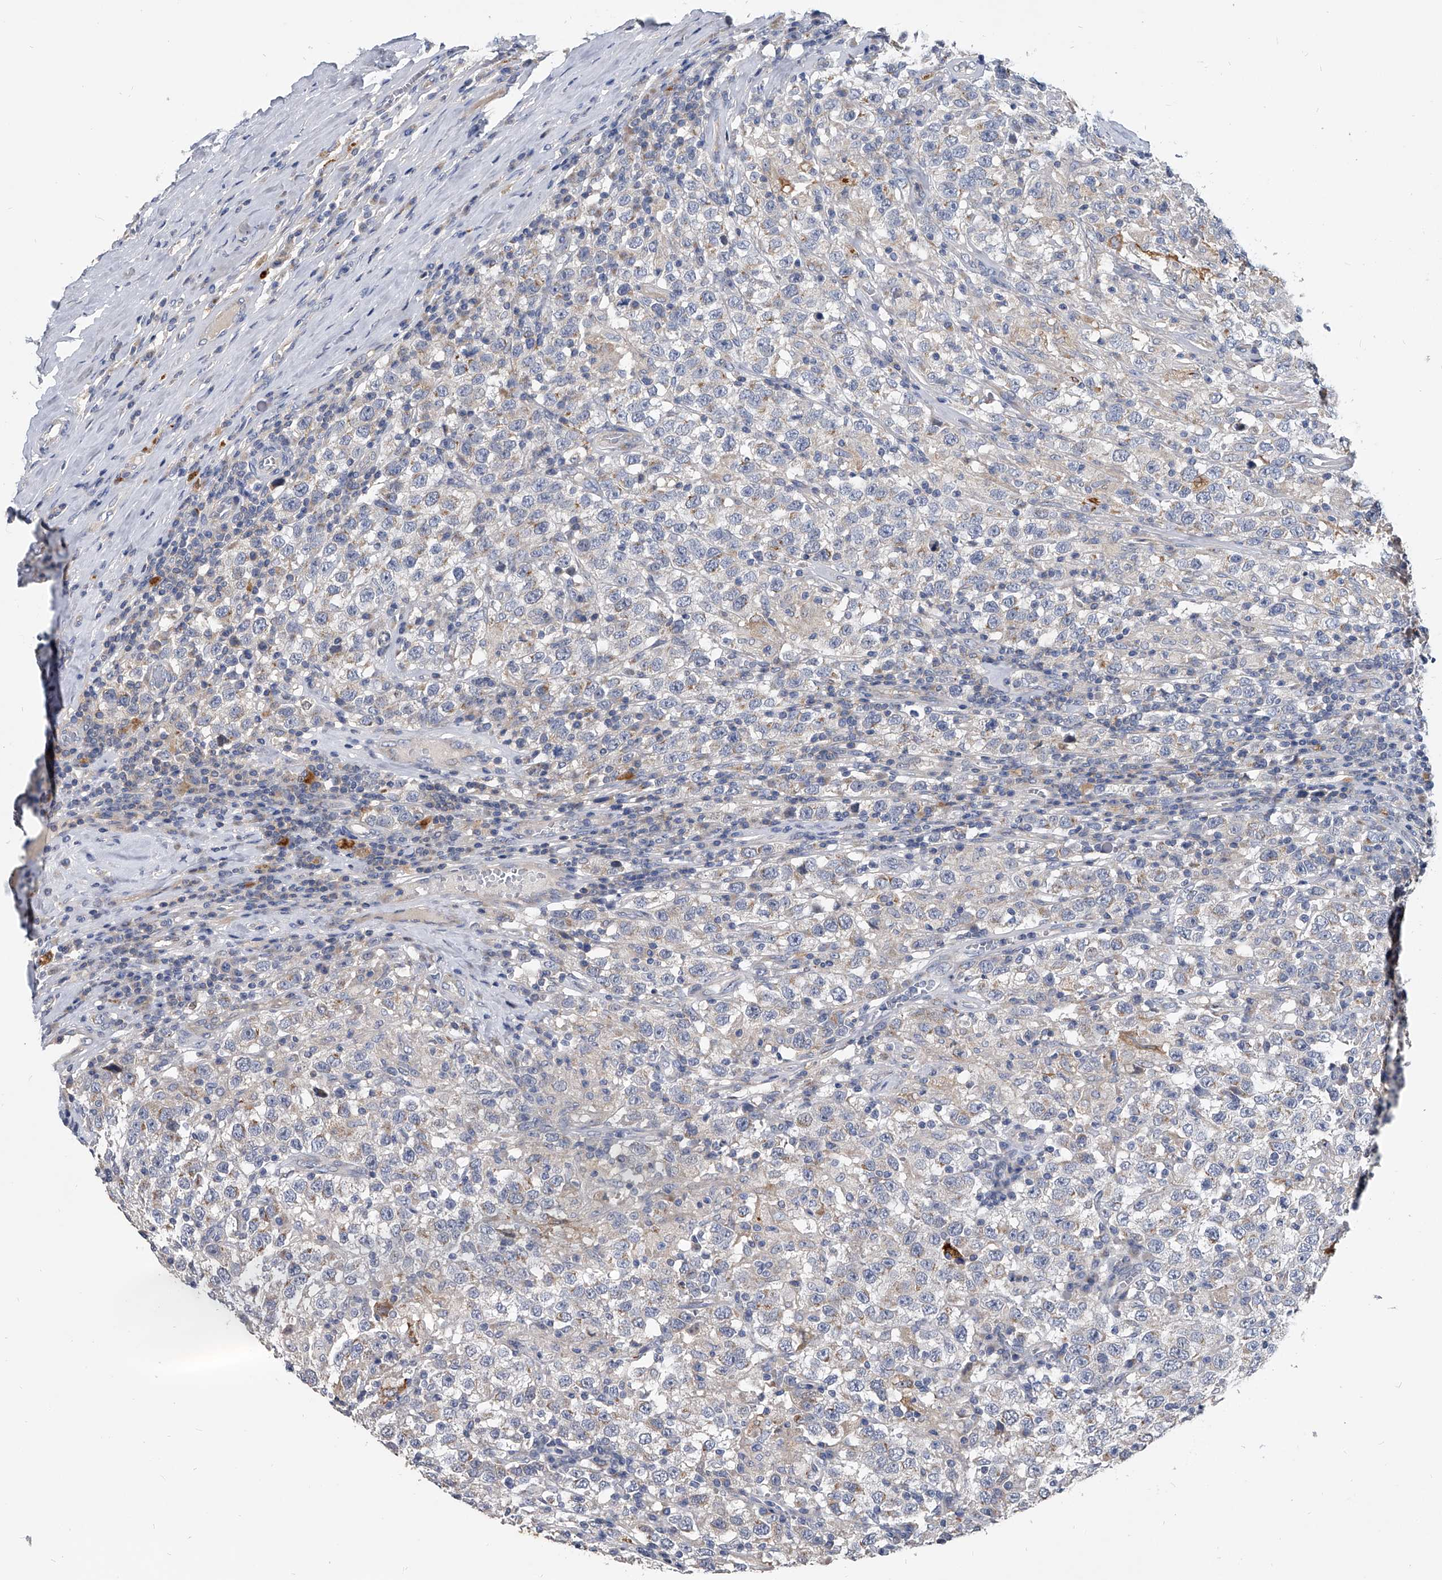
{"staining": {"intensity": "weak", "quantity": "<25%", "location": "cytoplasmic/membranous"}, "tissue": "testis cancer", "cell_type": "Tumor cells", "image_type": "cancer", "snomed": [{"axis": "morphology", "description": "Seminoma, NOS"}, {"axis": "topography", "description": "Testis"}], "caption": "Immunohistochemical staining of human testis cancer (seminoma) demonstrates no significant staining in tumor cells.", "gene": "SPP1", "patient": {"sex": "male", "age": 41}}